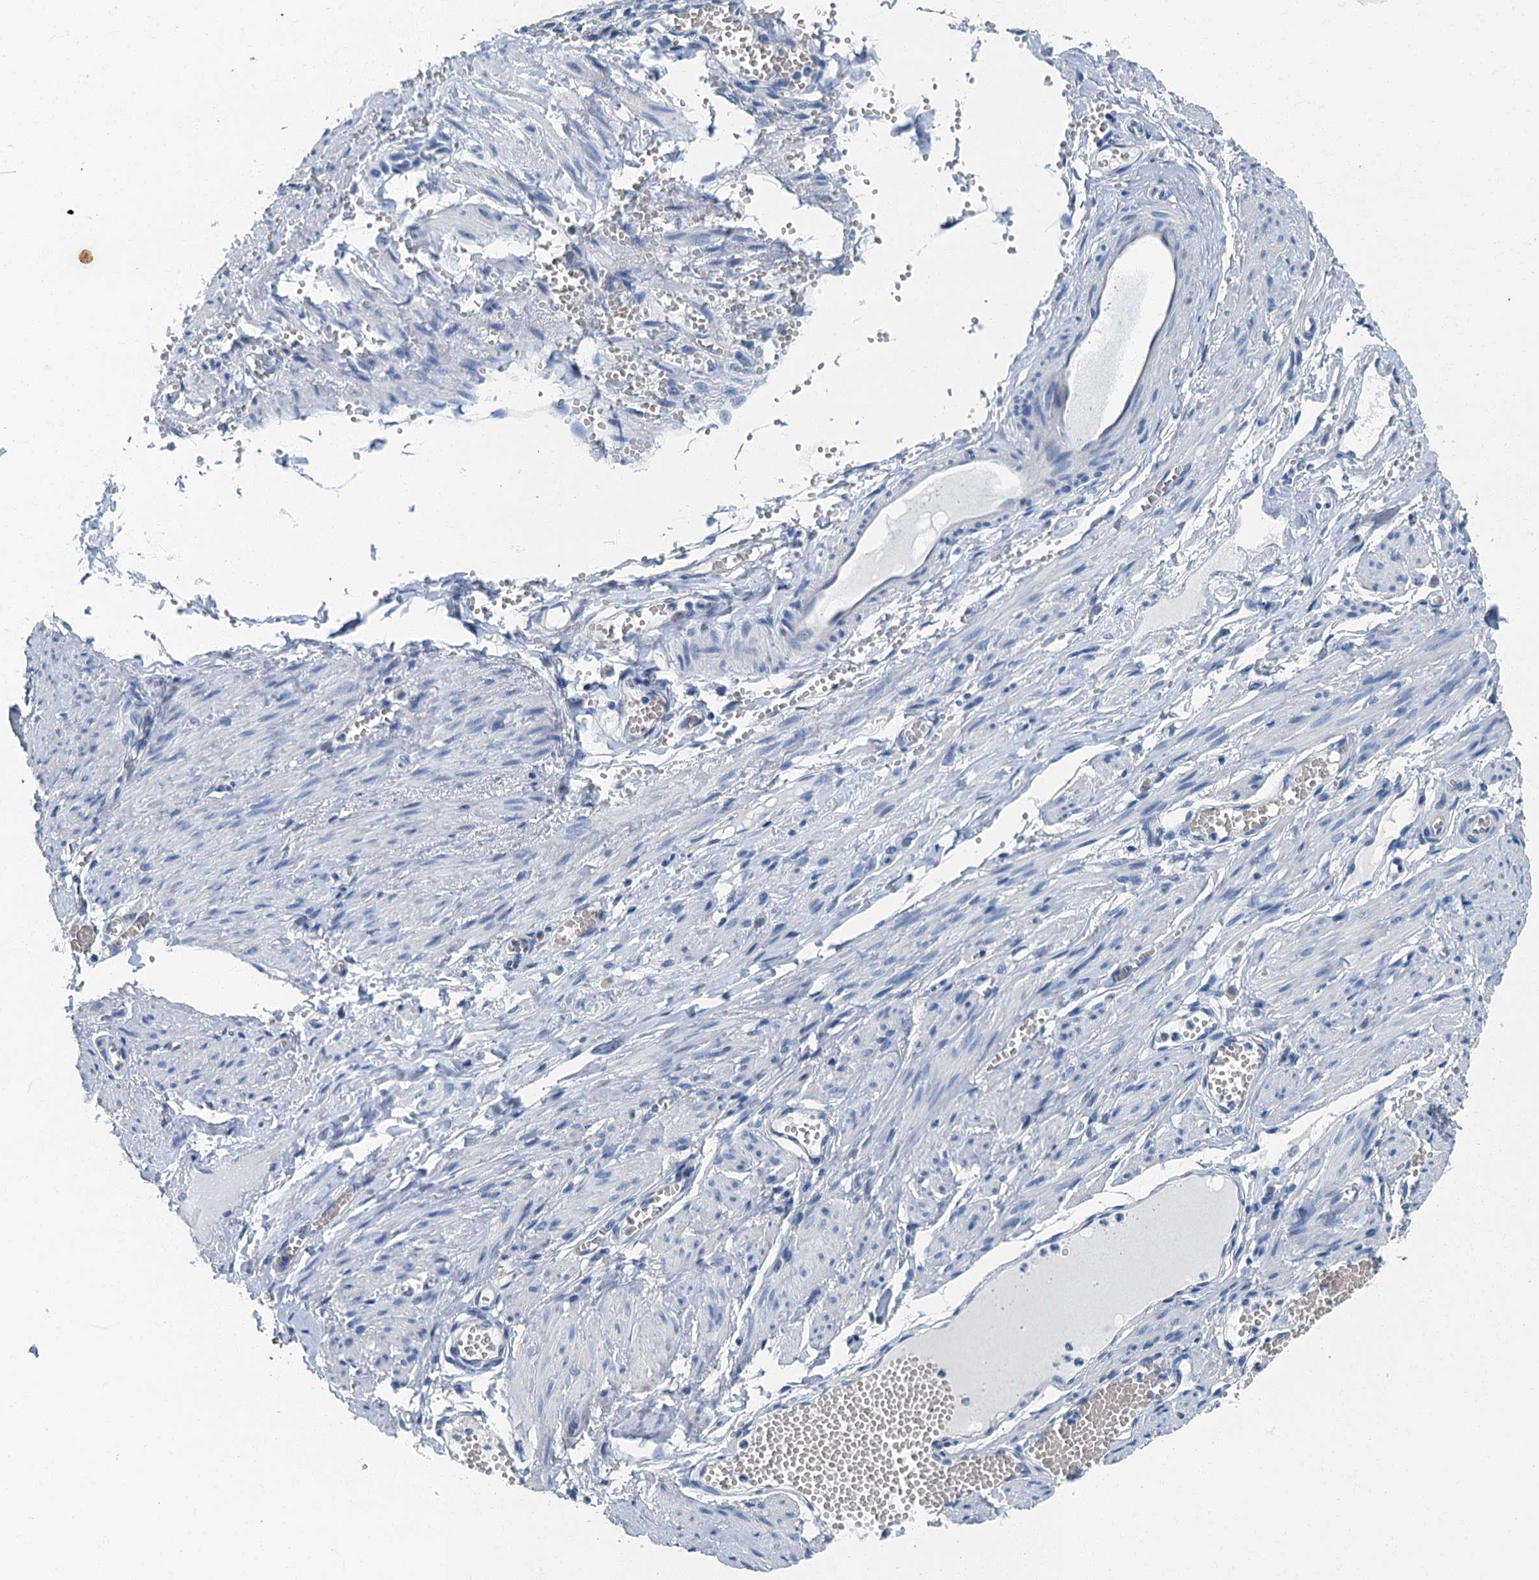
{"staining": {"intensity": "negative", "quantity": "none", "location": "none"}, "tissue": "soft tissue", "cell_type": "Chondrocytes", "image_type": "normal", "snomed": [{"axis": "morphology", "description": "Normal tissue, NOS"}, {"axis": "topography", "description": "Smooth muscle"}, {"axis": "topography", "description": "Peripheral nerve tissue"}], "caption": "Immunohistochemistry of unremarkable human soft tissue exhibits no staining in chondrocytes.", "gene": "GADL1", "patient": {"sex": "female", "age": 39}}